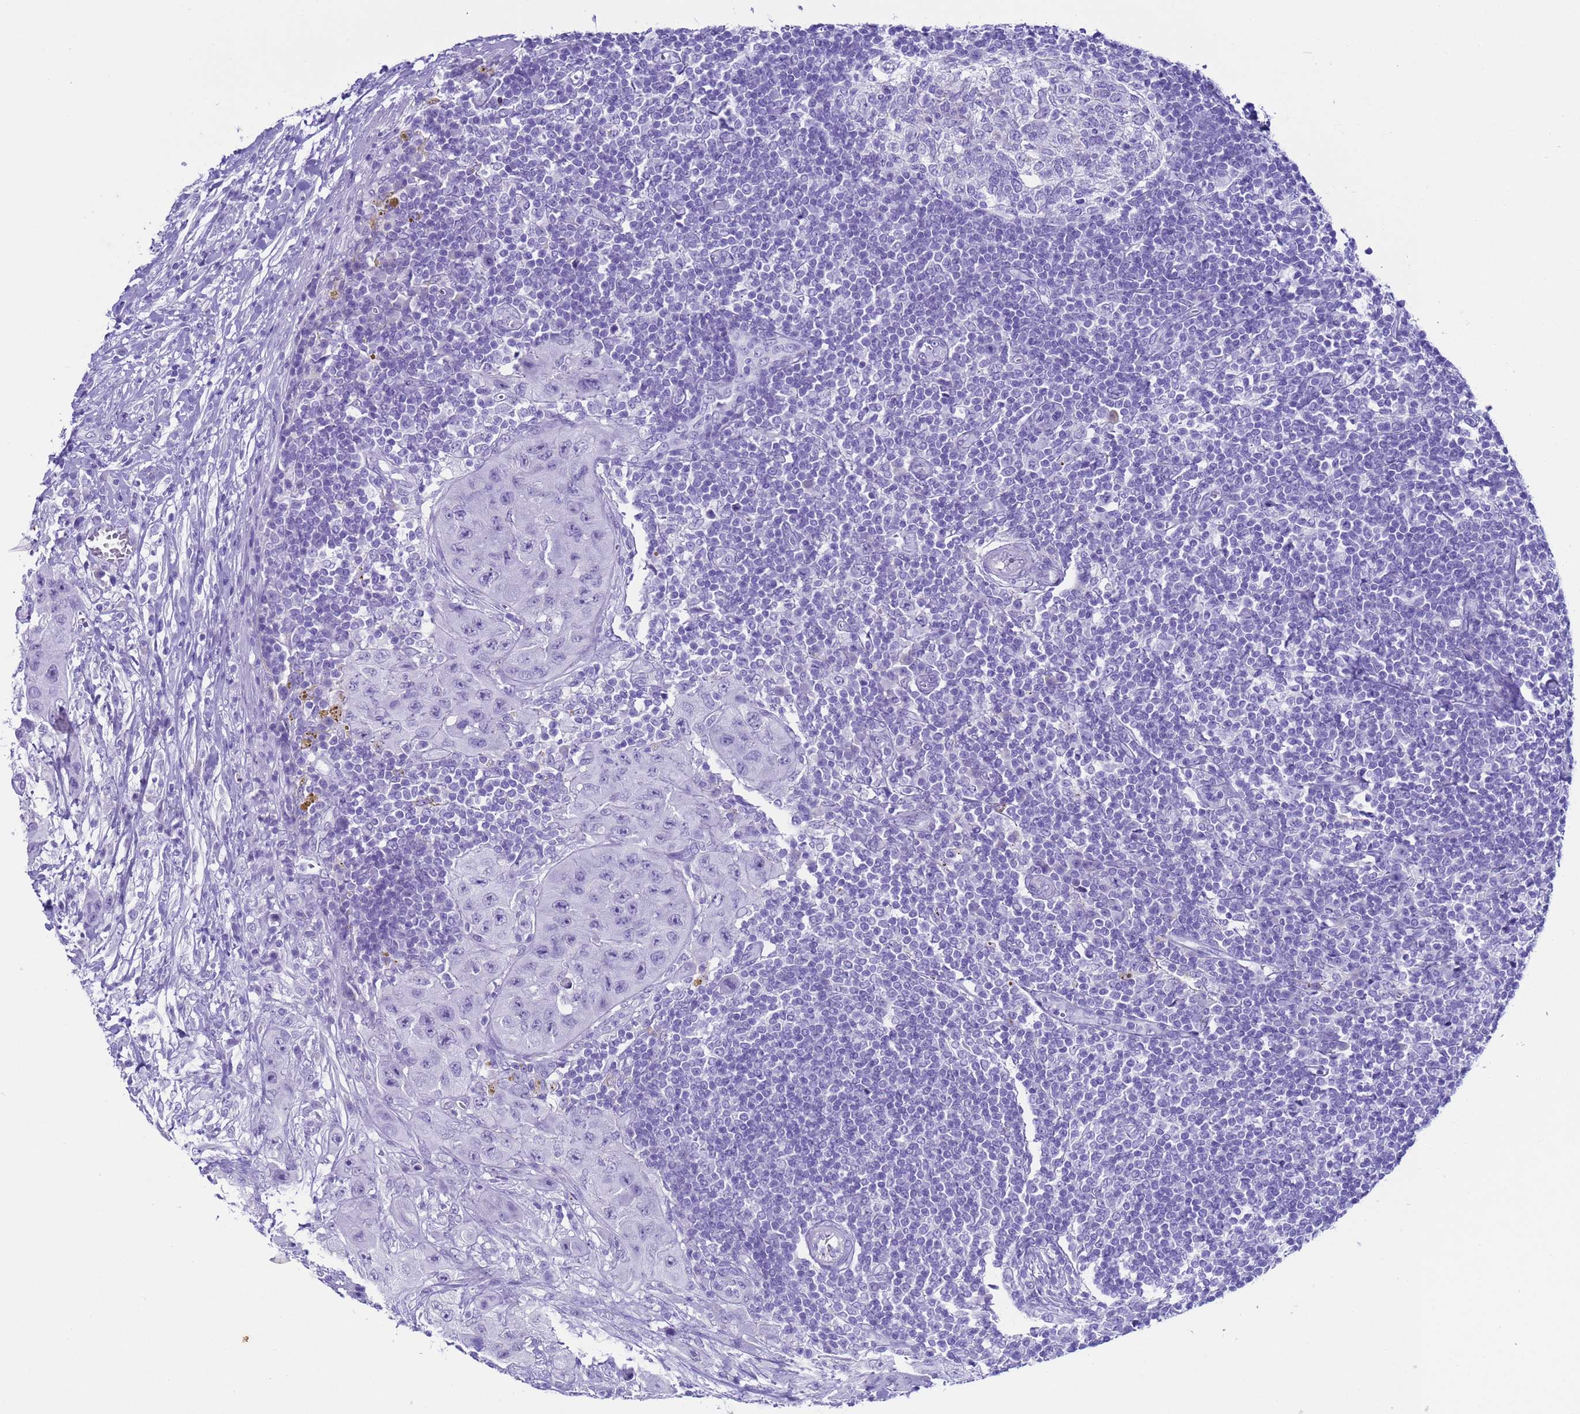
{"staining": {"intensity": "negative", "quantity": "none", "location": "none"}, "tissue": "lymph node", "cell_type": "Germinal center cells", "image_type": "normal", "snomed": [{"axis": "morphology", "description": "Normal tissue, NOS"}, {"axis": "morphology", "description": "Squamous cell carcinoma, metastatic, NOS"}, {"axis": "topography", "description": "Lymph node"}], "caption": "Germinal center cells are negative for protein expression in benign human lymph node. (Brightfield microscopy of DAB (3,3'-diaminobenzidine) IHC at high magnification).", "gene": "CKM", "patient": {"sex": "male", "age": 73}}